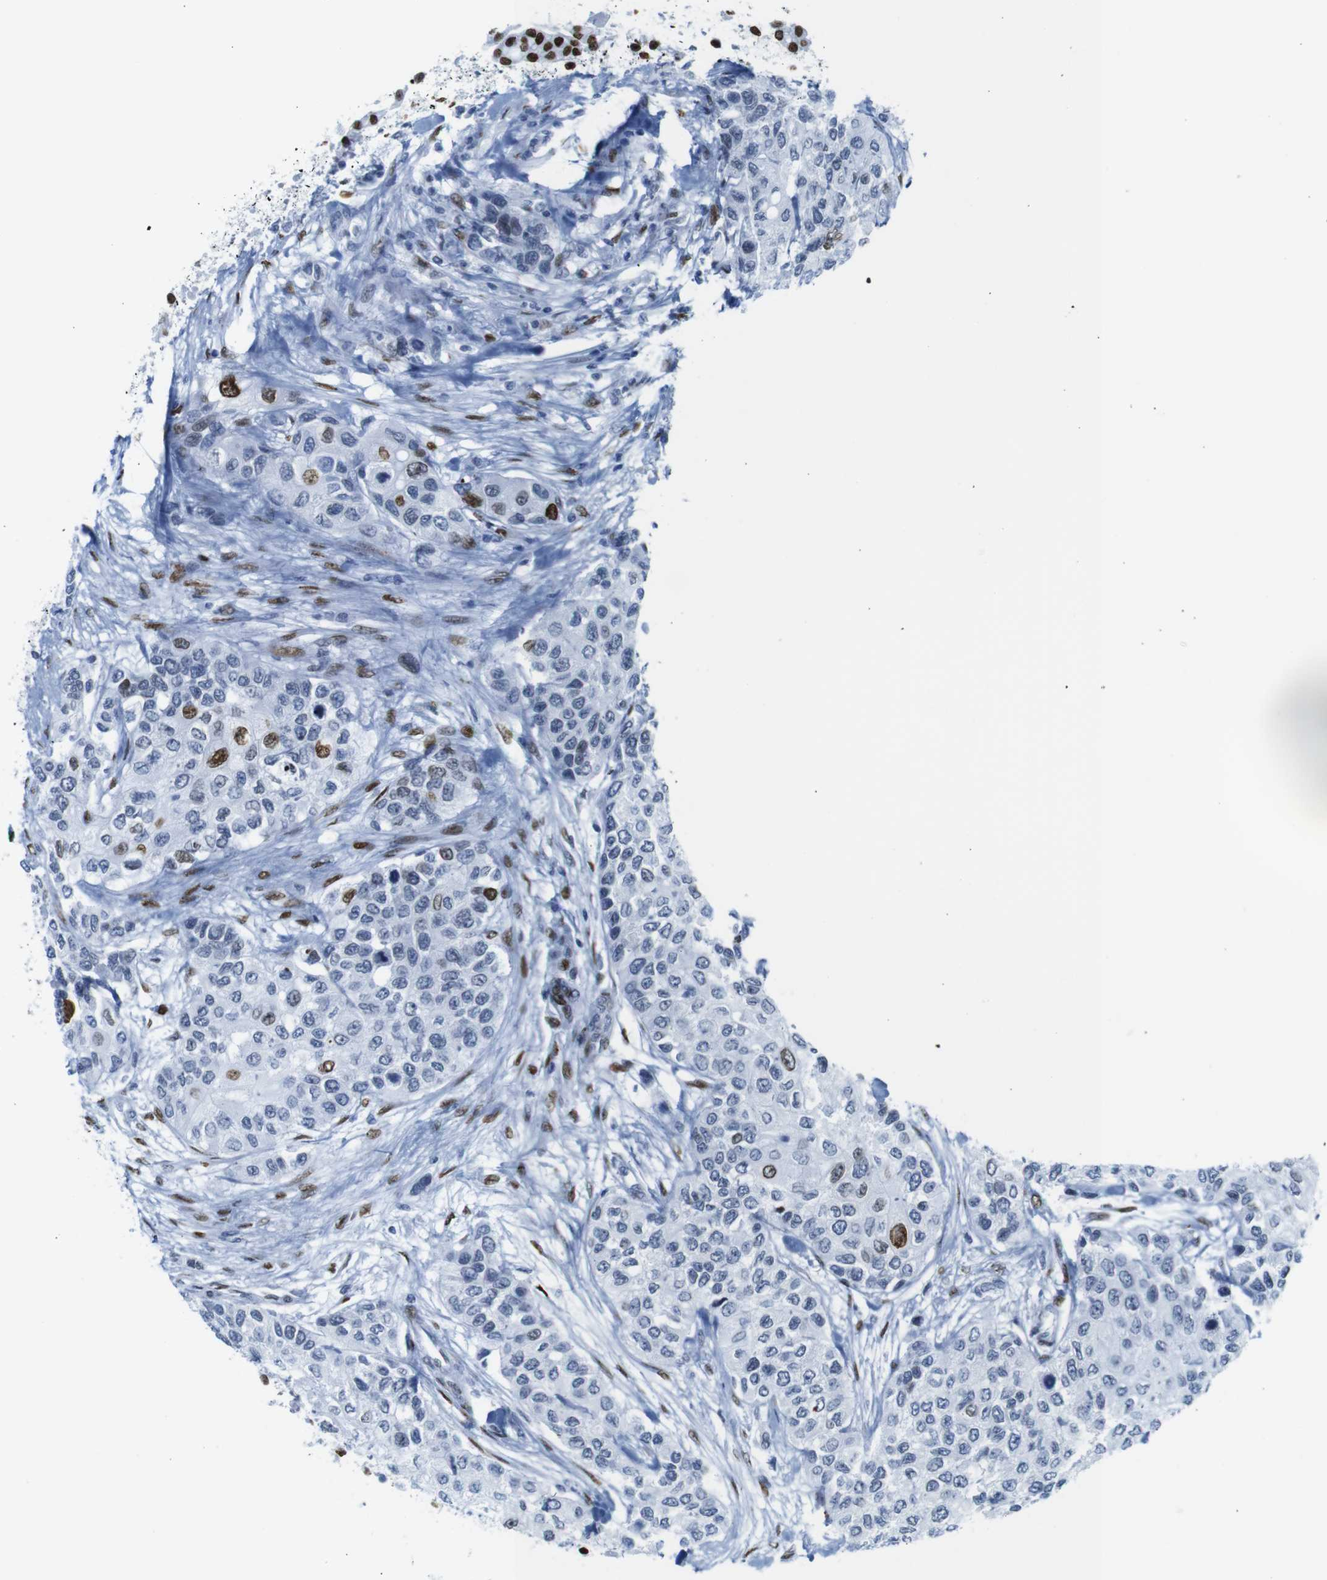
{"staining": {"intensity": "strong", "quantity": "25%-75%", "location": "nuclear"}, "tissue": "urothelial cancer", "cell_type": "Tumor cells", "image_type": "cancer", "snomed": [{"axis": "morphology", "description": "Urothelial carcinoma, High grade"}, {"axis": "topography", "description": "Urinary bladder"}], "caption": "A brown stain shows strong nuclear staining of a protein in human urothelial carcinoma (high-grade) tumor cells.", "gene": "NPIPB15", "patient": {"sex": "female", "age": 56}}